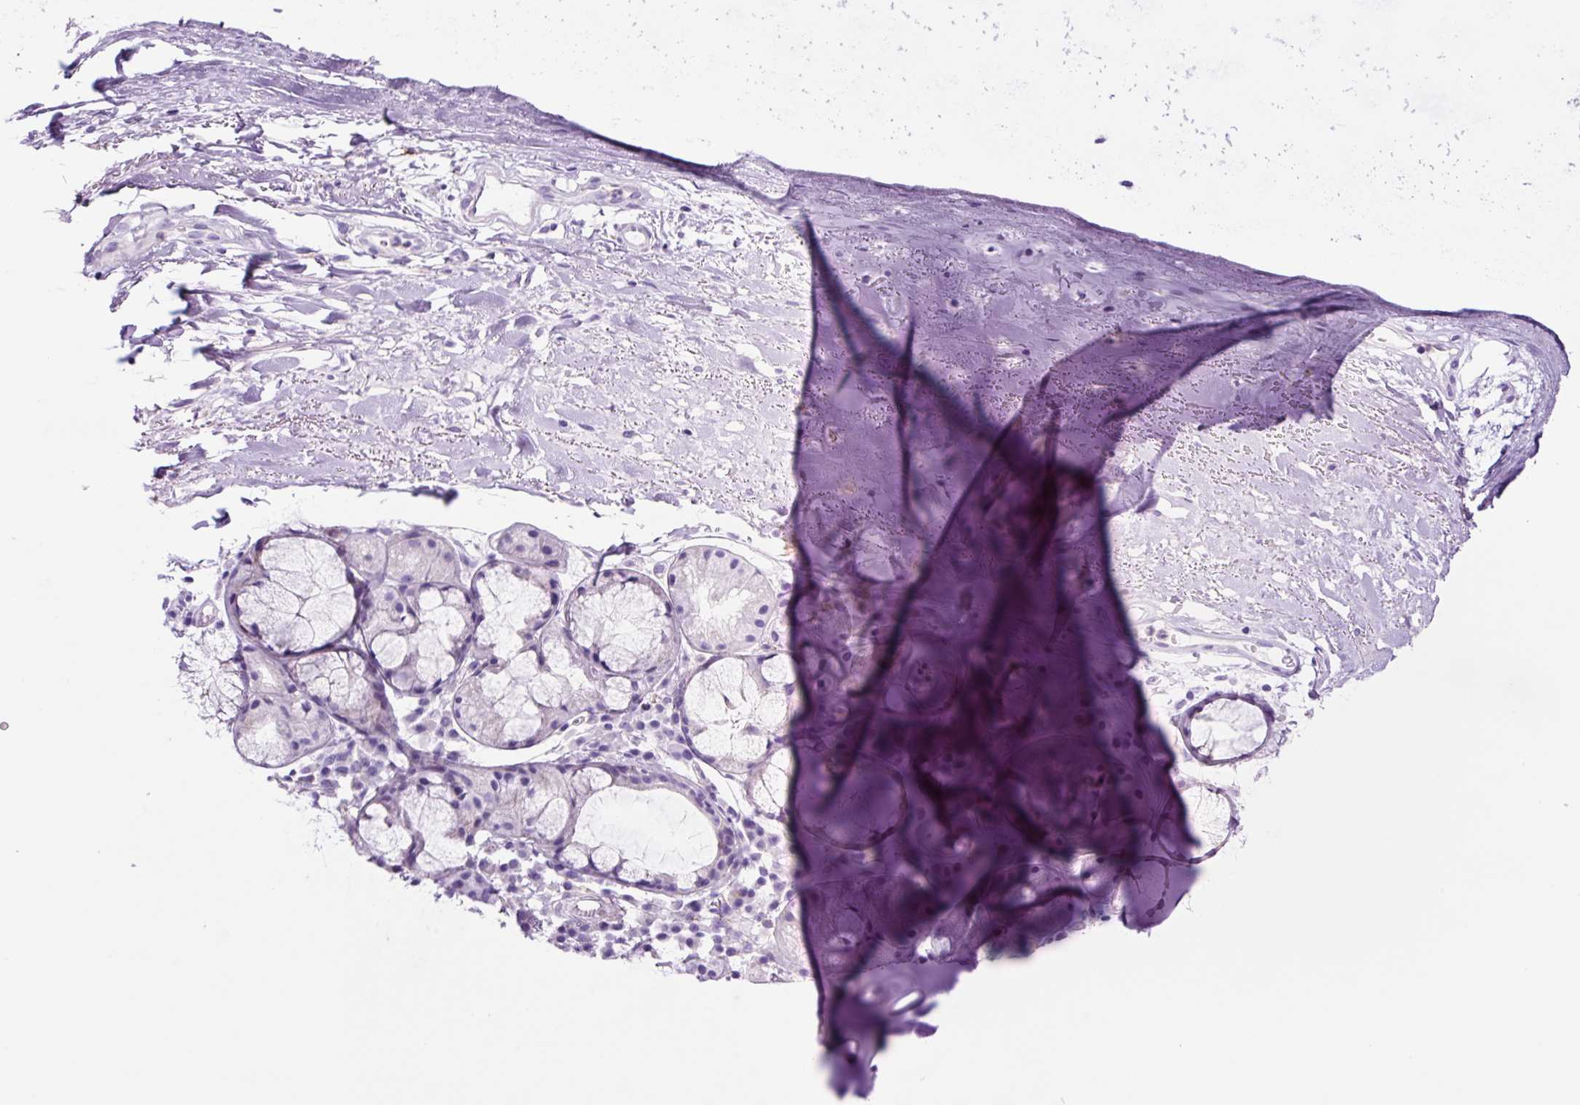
{"staining": {"intensity": "negative", "quantity": "none", "location": "none"}, "tissue": "soft tissue", "cell_type": "Chondrocytes", "image_type": "normal", "snomed": [{"axis": "morphology", "description": "Normal tissue, NOS"}, {"axis": "topography", "description": "Cartilage tissue"}, {"axis": "topography", "description": "Nasopharynx"}, {"axis": "topography", "description": "Thyroid gland"}], "caption": "Immunohistochemistry (IHC) image of normal human soft tissue stained for a protein (brown), which reveals no expression in chondrocytes.", "gene": "LCN10", "patient": {"sex": "male", "age": 63}}